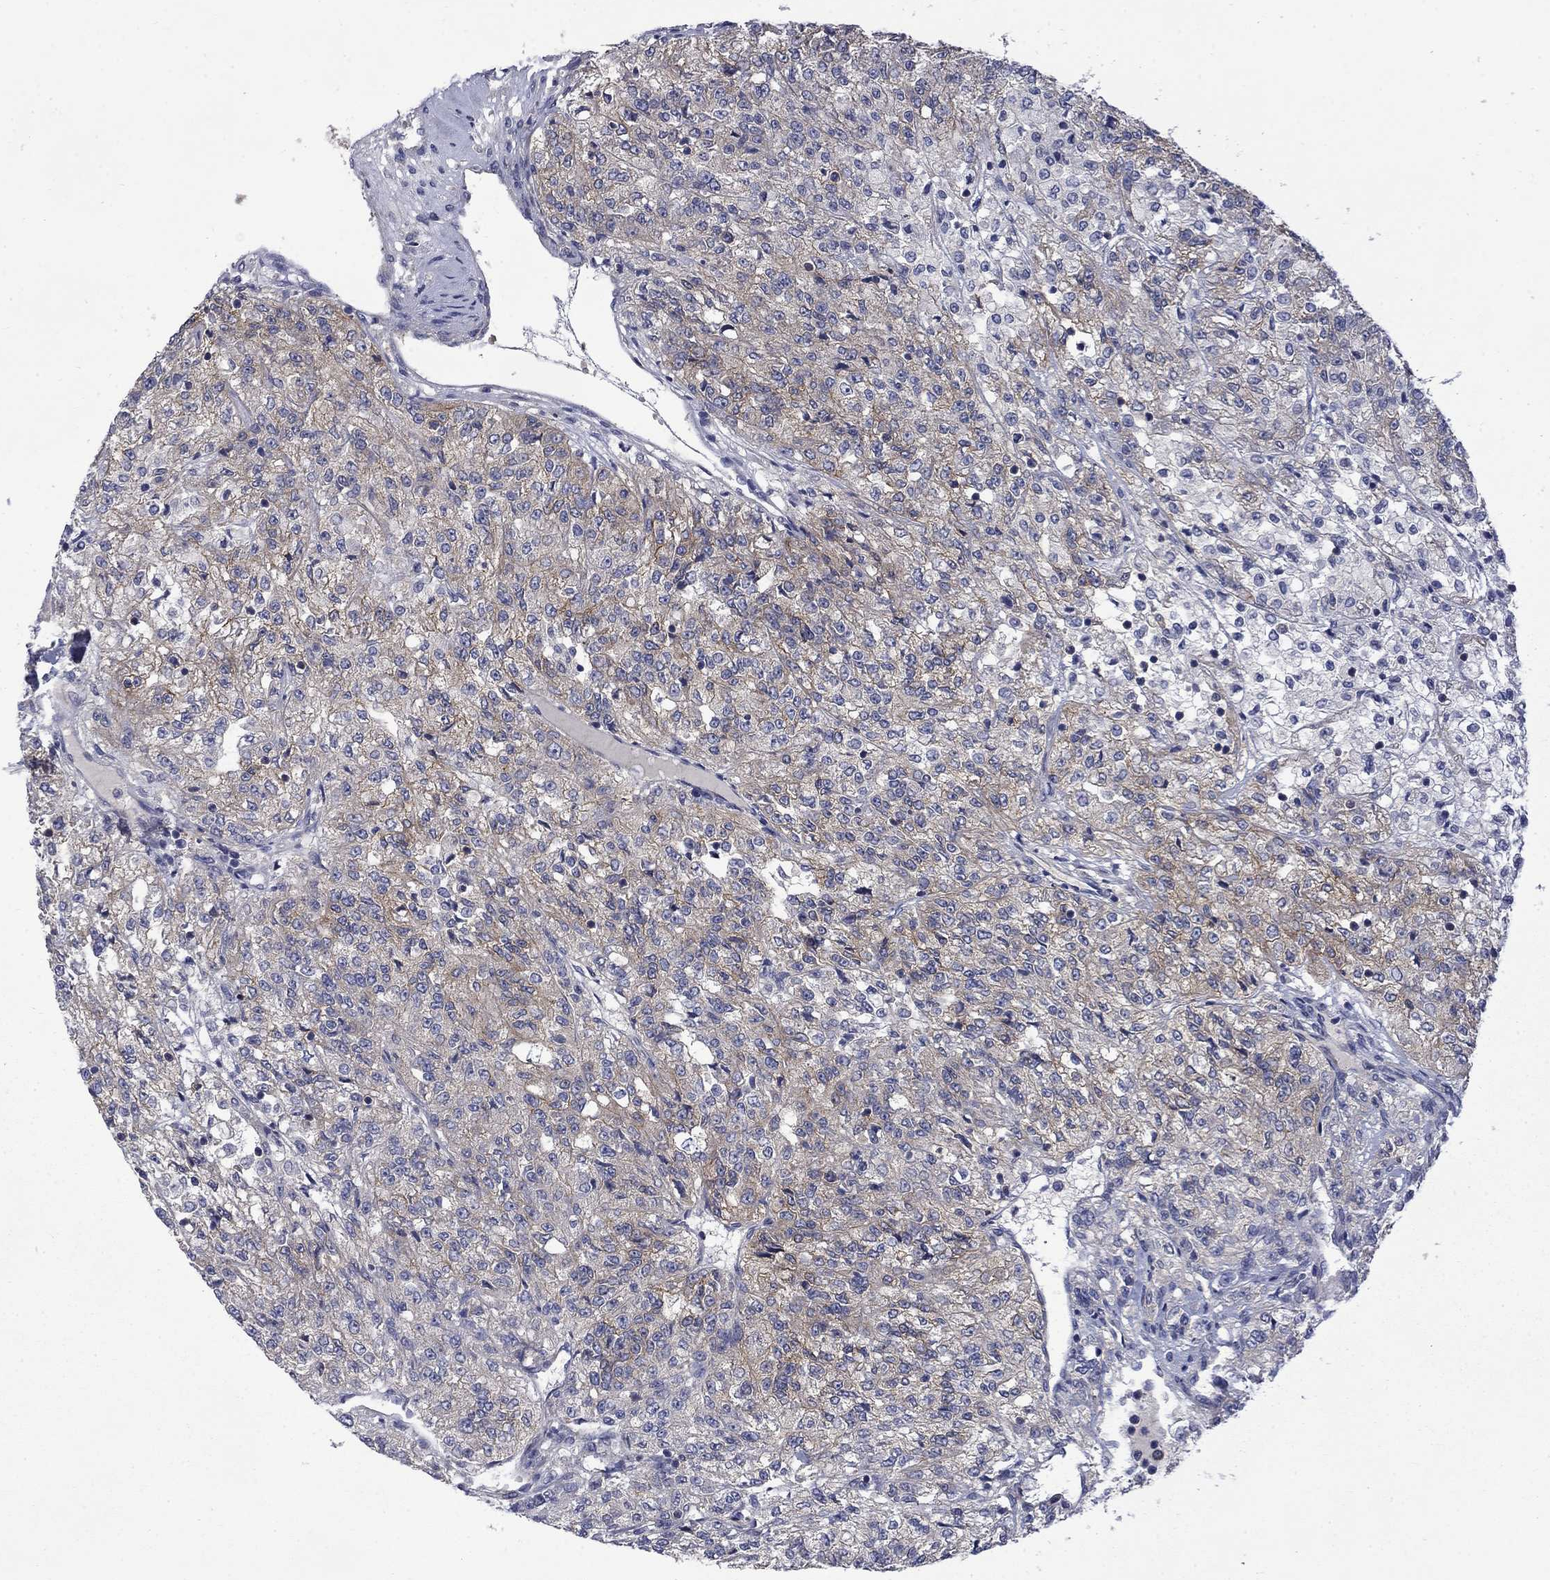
{"staining": {"intensity": "strong", "quantity": "<25%", "location": "cytoplasmic/membranous"}, "tissue": "renal cancer", "cell_type": "Tumor cells", "image_type": "cancer", "snomed": [{"axis": "morphology", "description": "Adenocarcinoma, NOS"}, {"axis": "topography", "description": "Kidney"}], "caption": "An image of renal cancer (adenocarcinoma) stained for a protein shows strong cytoplasmic/membranous brown staining in tumor cells.", "gene": "HSPA12A", "patient": {"sex": "female", "age": 63}}